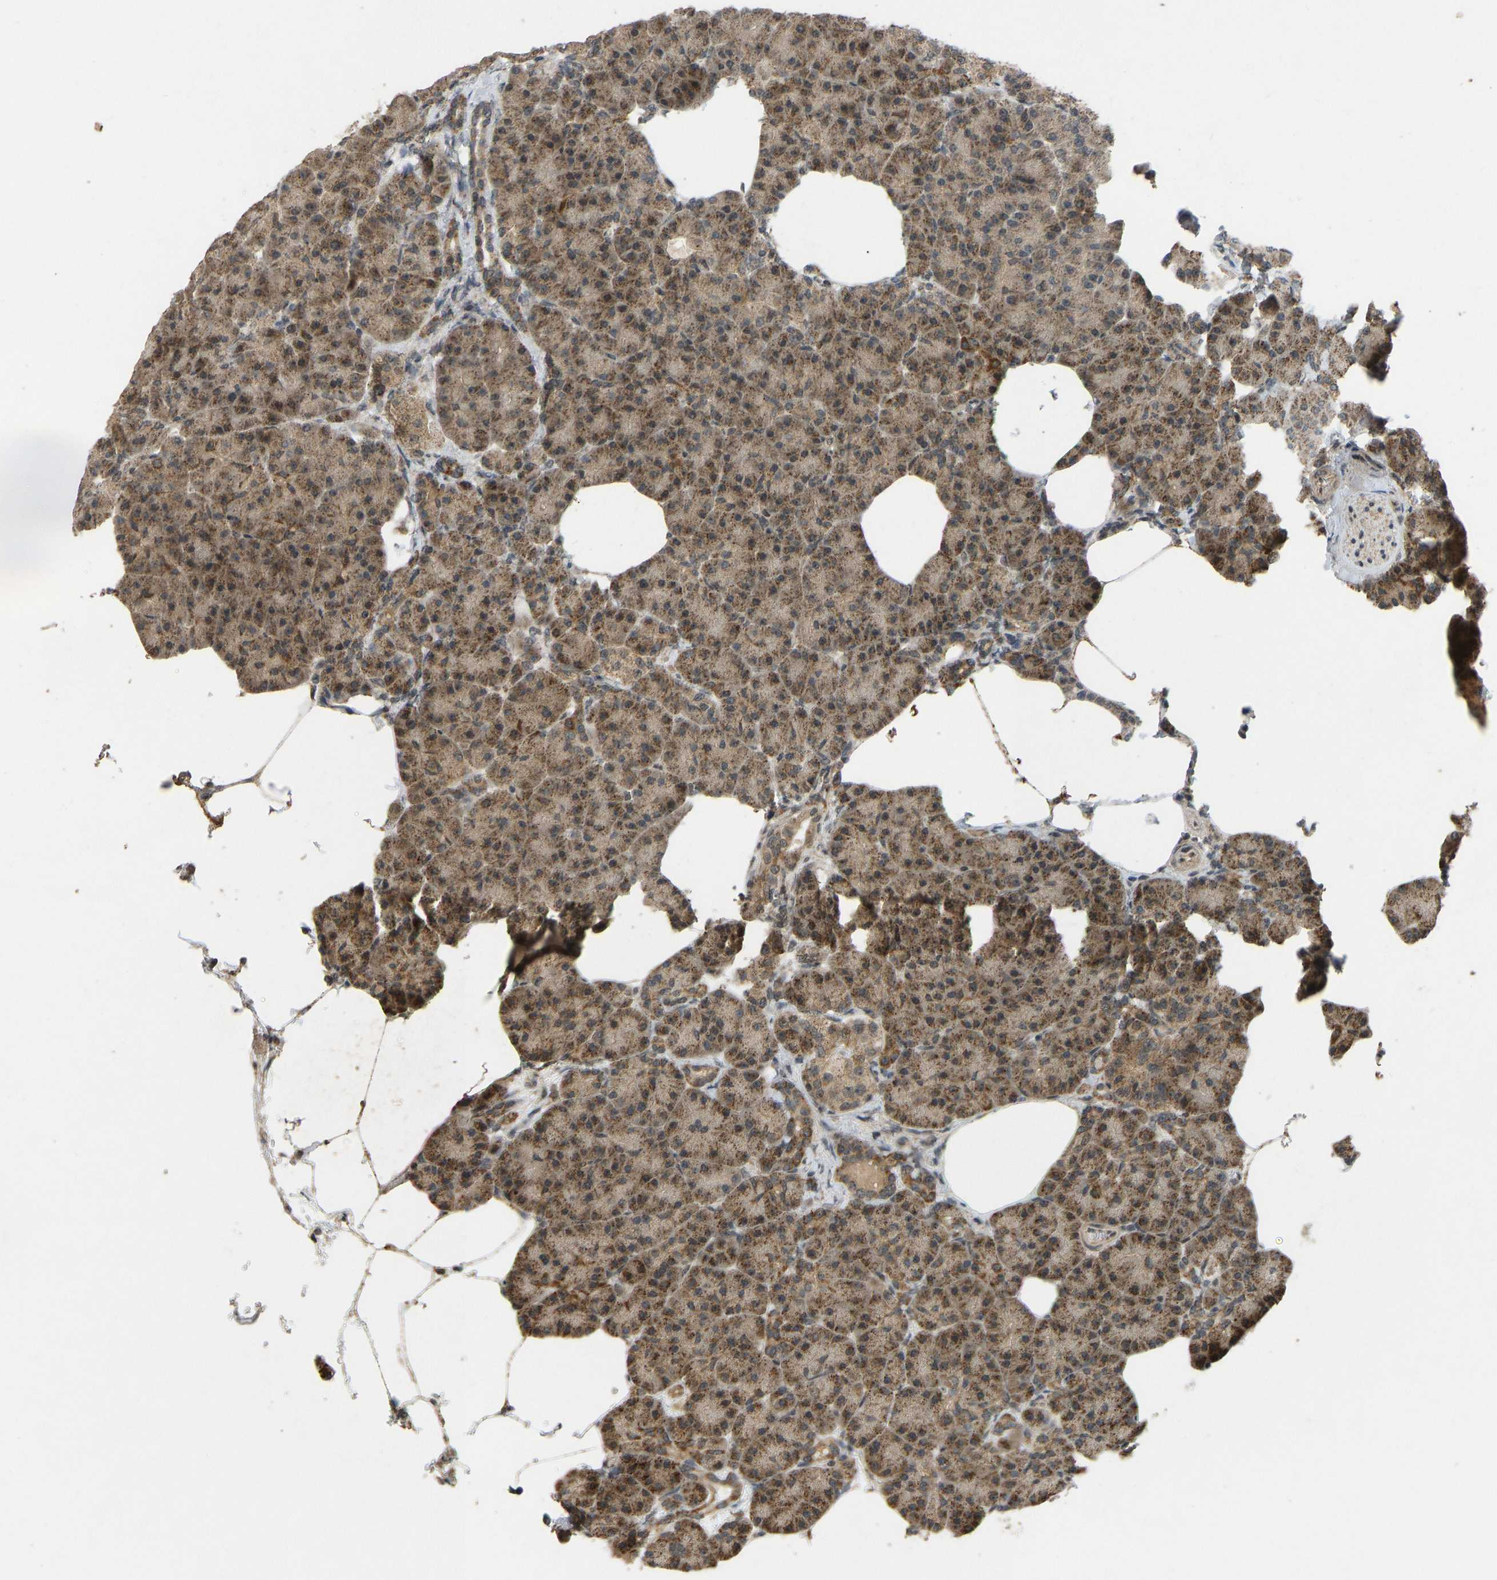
{"staining": {"intensity": "moderate", "quantity": ">75%", "location": "cytoplasmic/membranous"}, "tissue": "pancreas", "cell_type": "Exocrine glandular cells", "image_type": "normal", "snomed": [{"axis": "morphology", "description": "Normal tissue, NOS"}, {"axis": "topography", "description": "Pancreas"}], "caption": "Pancreas stained for a protein shows moderate cytoplasmic/membranous positivity in exocrine glandular cells. (IHC, brightfield microscopy, high magnification).", "gene": "ACADS", "patient": {"sex": "female", "age": 70}}